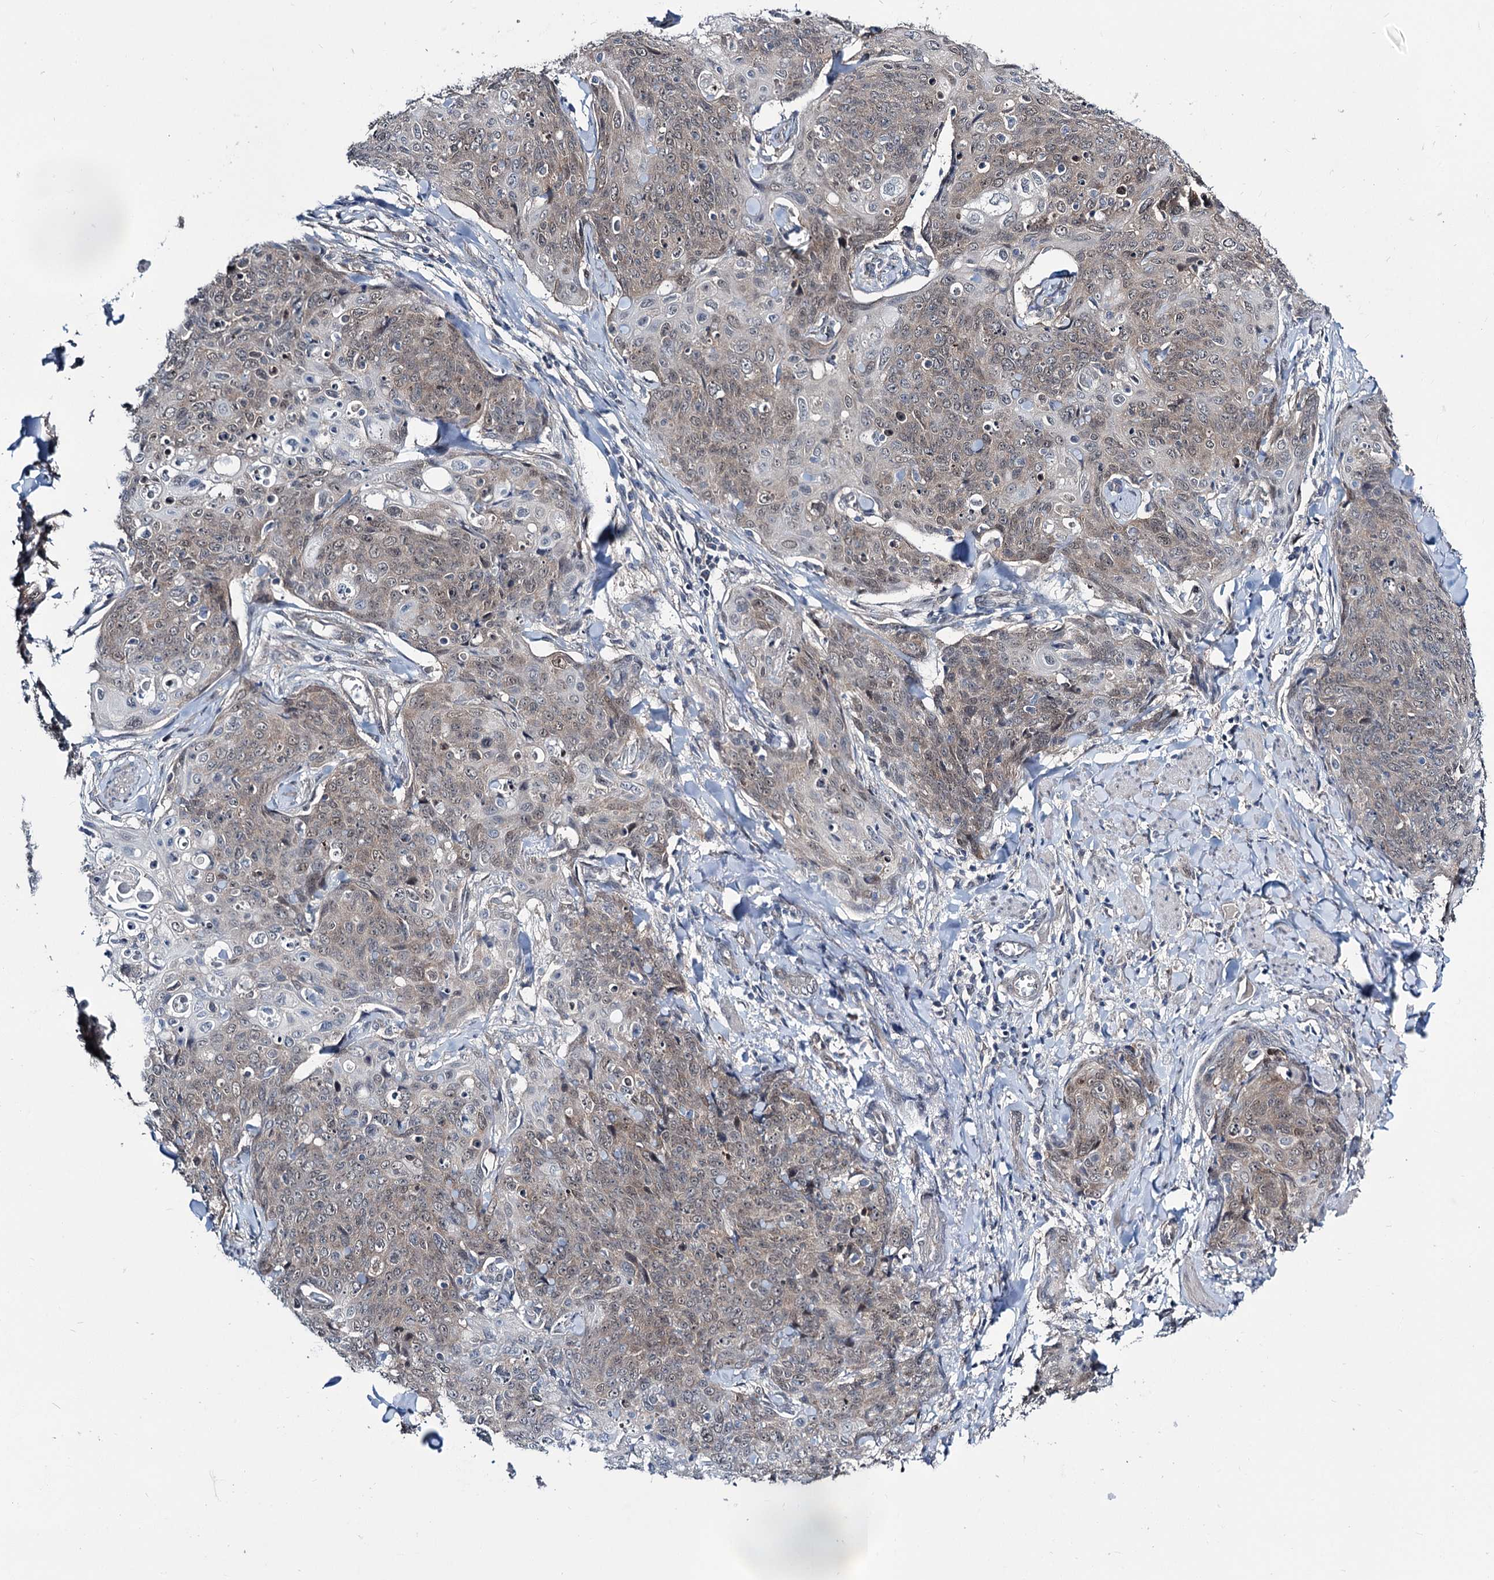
{"staining": {"intensity": "weak", "quantity": ">75%", "location": "cytoplasmic/membranous,nuclear"}, "tissue": "skin cancer", "cell_type": "Tumor cells", "image_type": "cancer", "snomed": [{"axis": "morphology", "description": "Squamous cell carcinoma, NOS"}, {"axis": "topography", "description": "Skin"}, {"axis": "topography", "description": "Vulva"}], "caption": "Immunohistochemical staining of human skin squamous cell carcinoma demonstrates weak cytoplasmic/membranous and nuclear protein positivity in approximately >75% of tumor cells.", "gene": "DCUN1D4", "patient": {"sex": "female", "age": 85}}